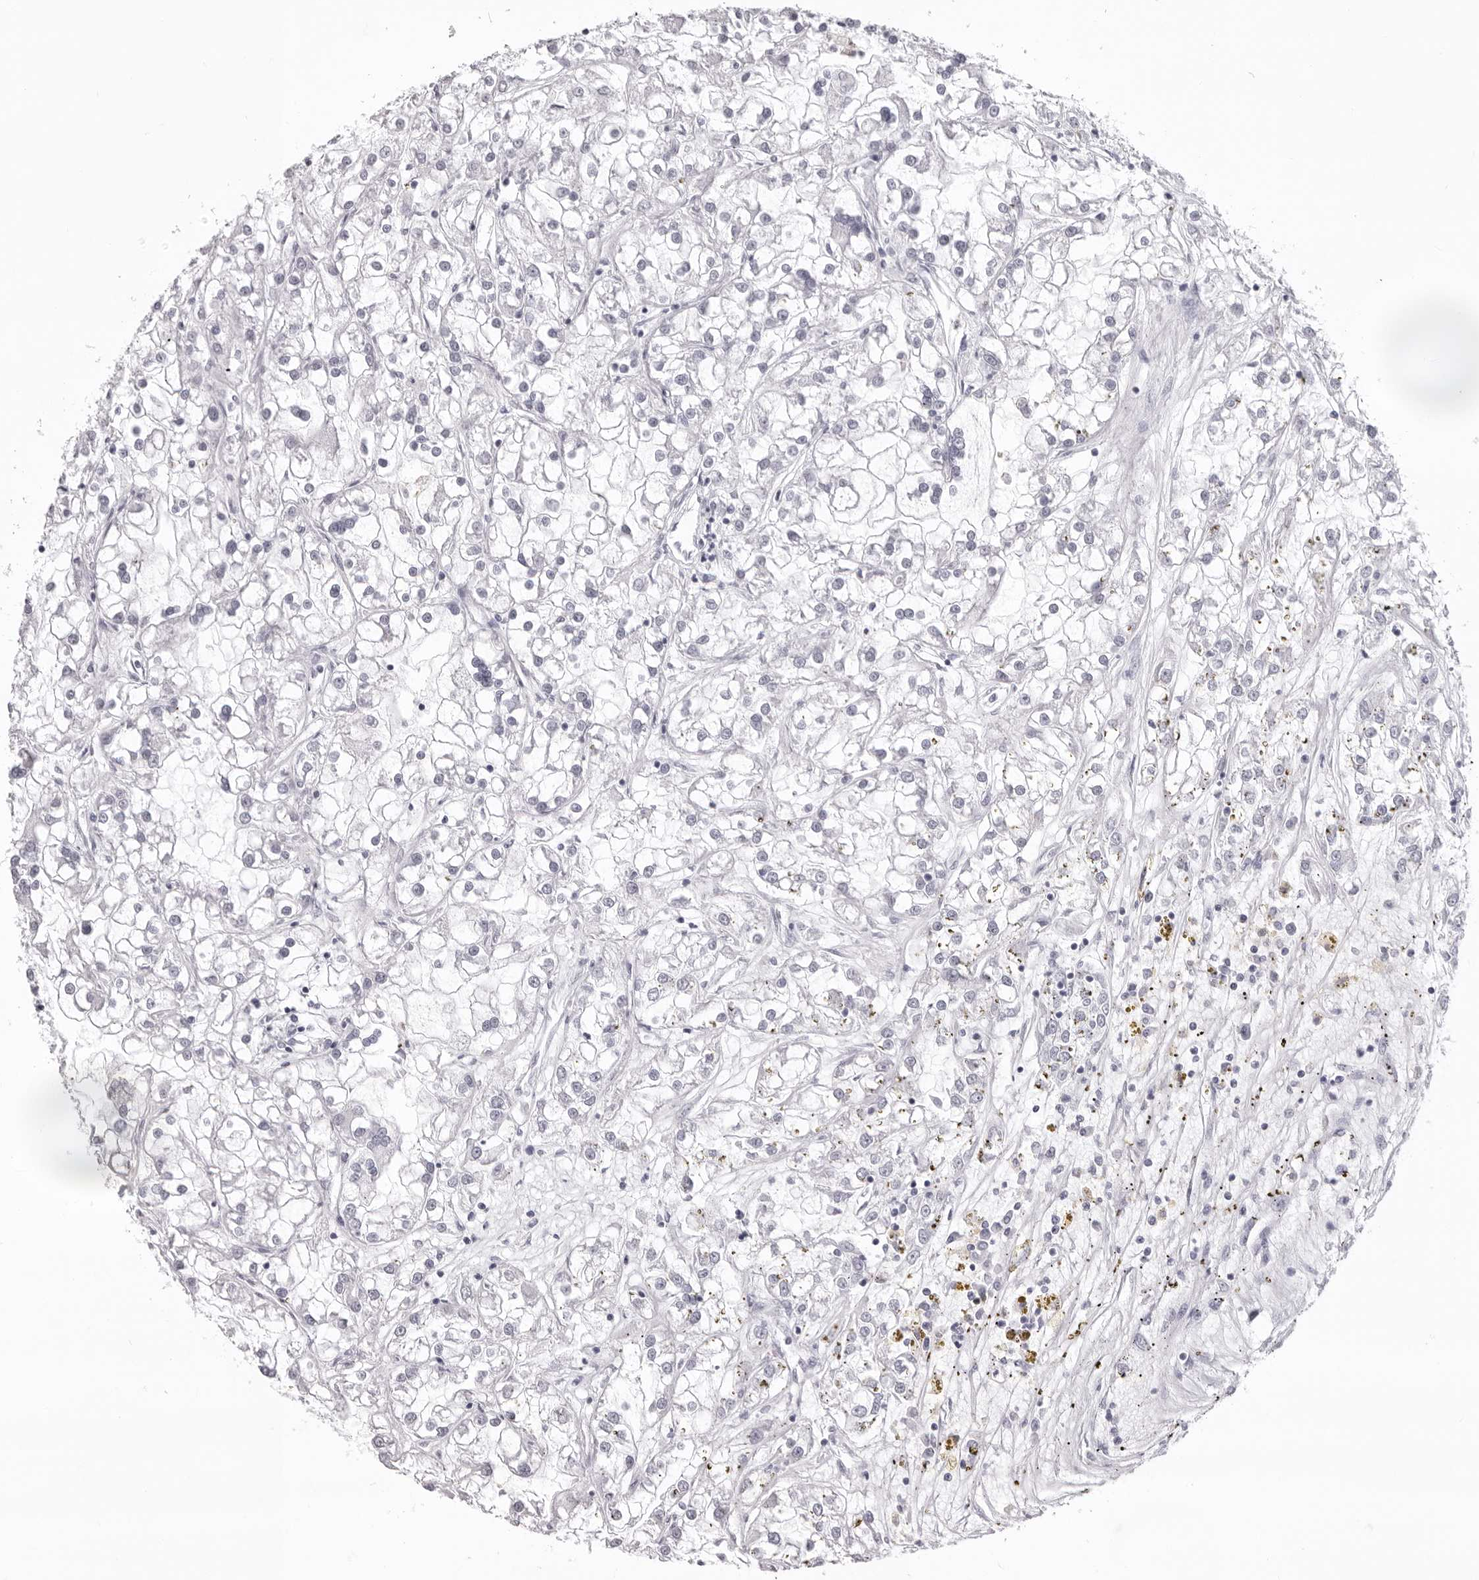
{"staining": {"intensity": "negative", "quantity": "none", "location": "none"}, "tissue": "renal cancer", "cell_type": "Tumor cells", "image_type": "cancer", "snomed": [{"axis": "morphology", "description": "Adenocarcinoma, NOS"}, {"axis": "topography", "description": "Kidney"}], "caption": "DAB immunohistochemical staining of renal cancer (adenocarcinoma) displays no significant expression in tumor cells.", "gene": "CST1", "patient": {"sex": "female", "age": 52}}